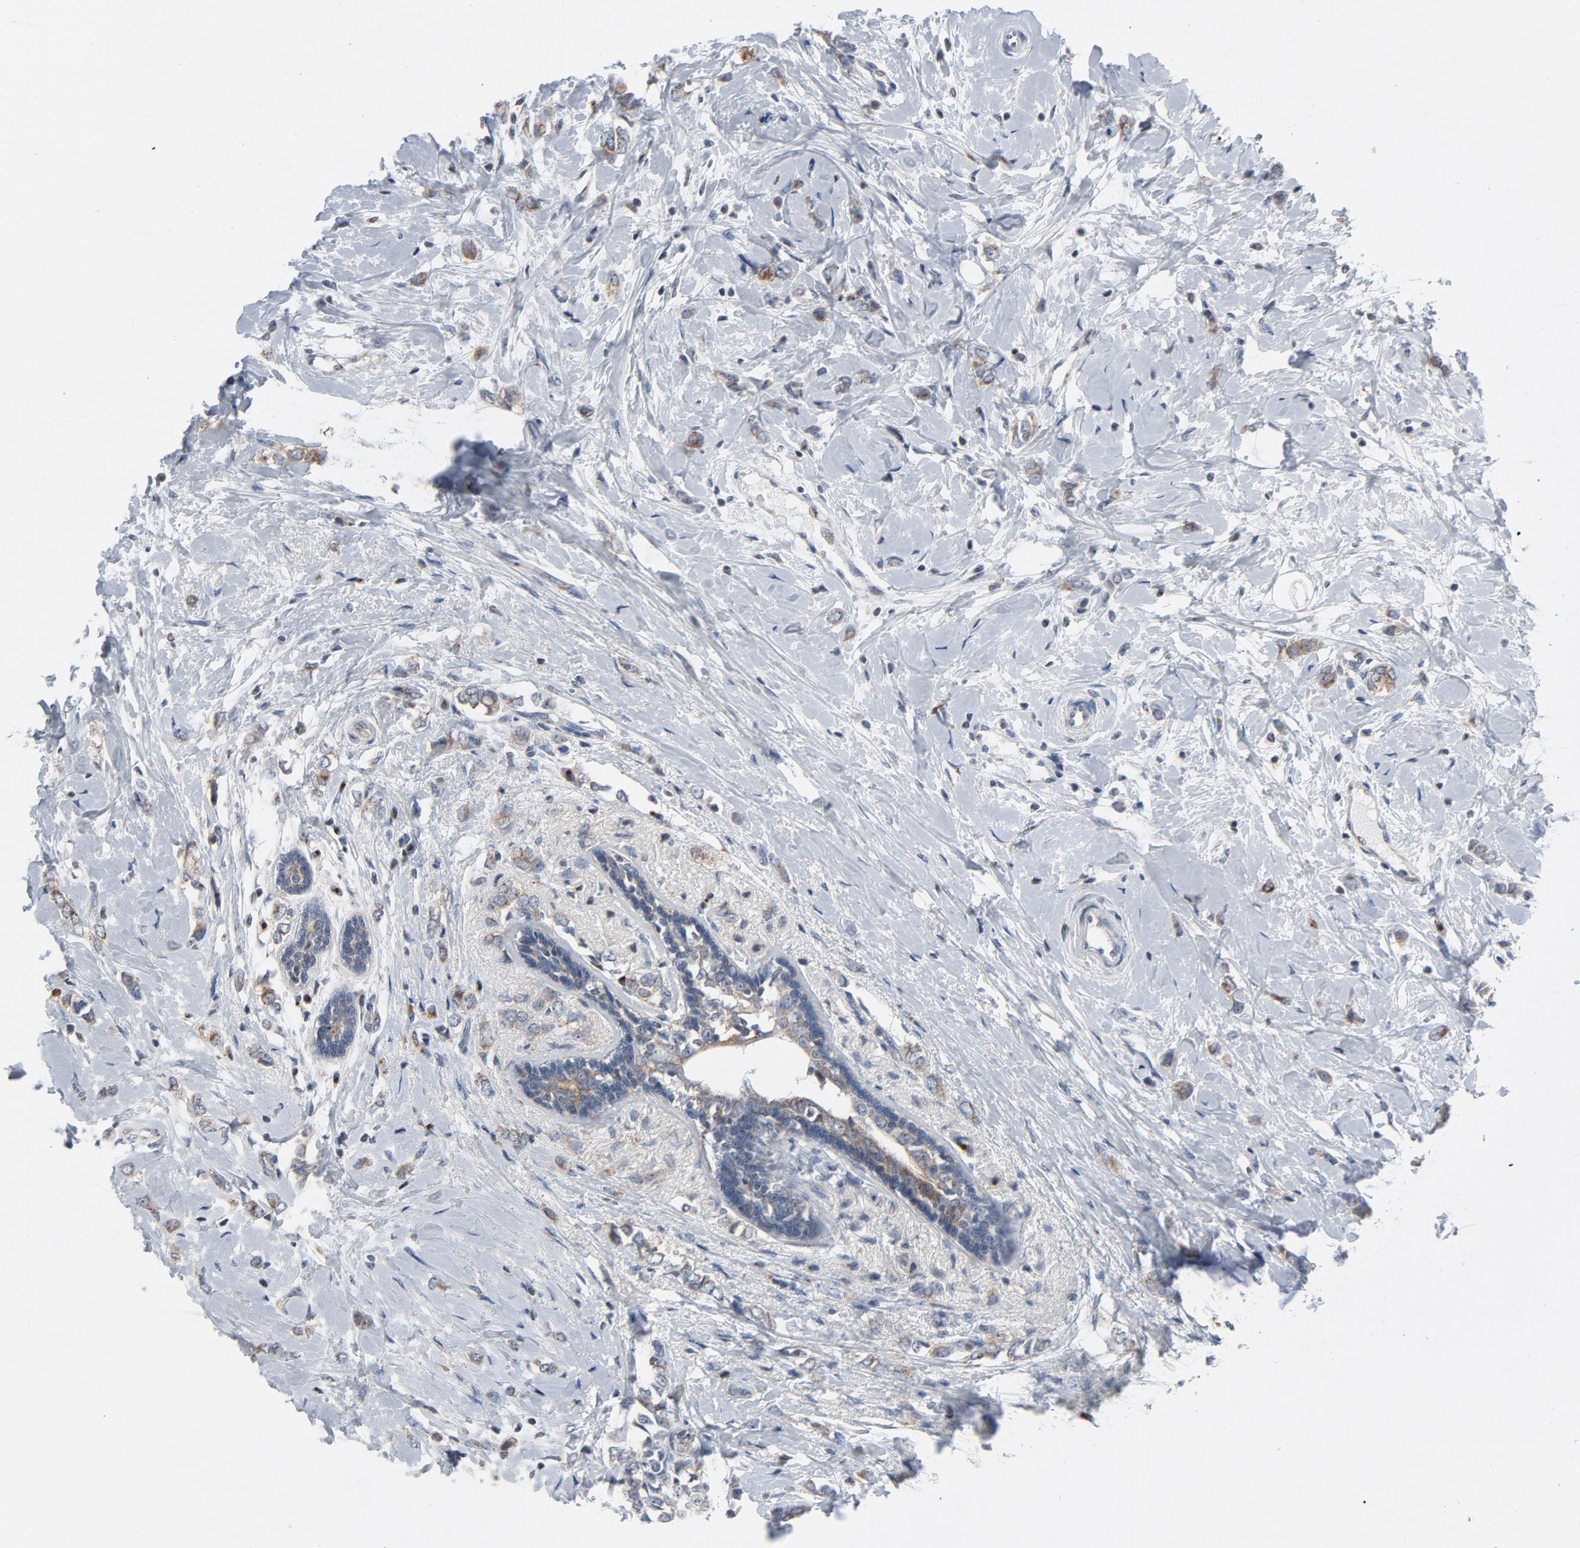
{"staining": {"intensity": "moderate", "quantity": ">75%", "location": "cytoplasmic/membranous"}, "tissue": "breast cancer", "cell_type": "Tumor cells", "image_type": "cancer", "snomed": [{"axis": "morphology", "description": "Normal tissue, NOS"}, {"axis": "morphology", "description": "Lobular carcinoma"}, {"axis": "topography", "description": "Breast"}], "caption": "Moderate cytoplasmic/membranous staining is present in about >75% of tumor cells in breast cancer.", "gene": "YIPF6", "patient": {"sex": "female", "age": 47}}